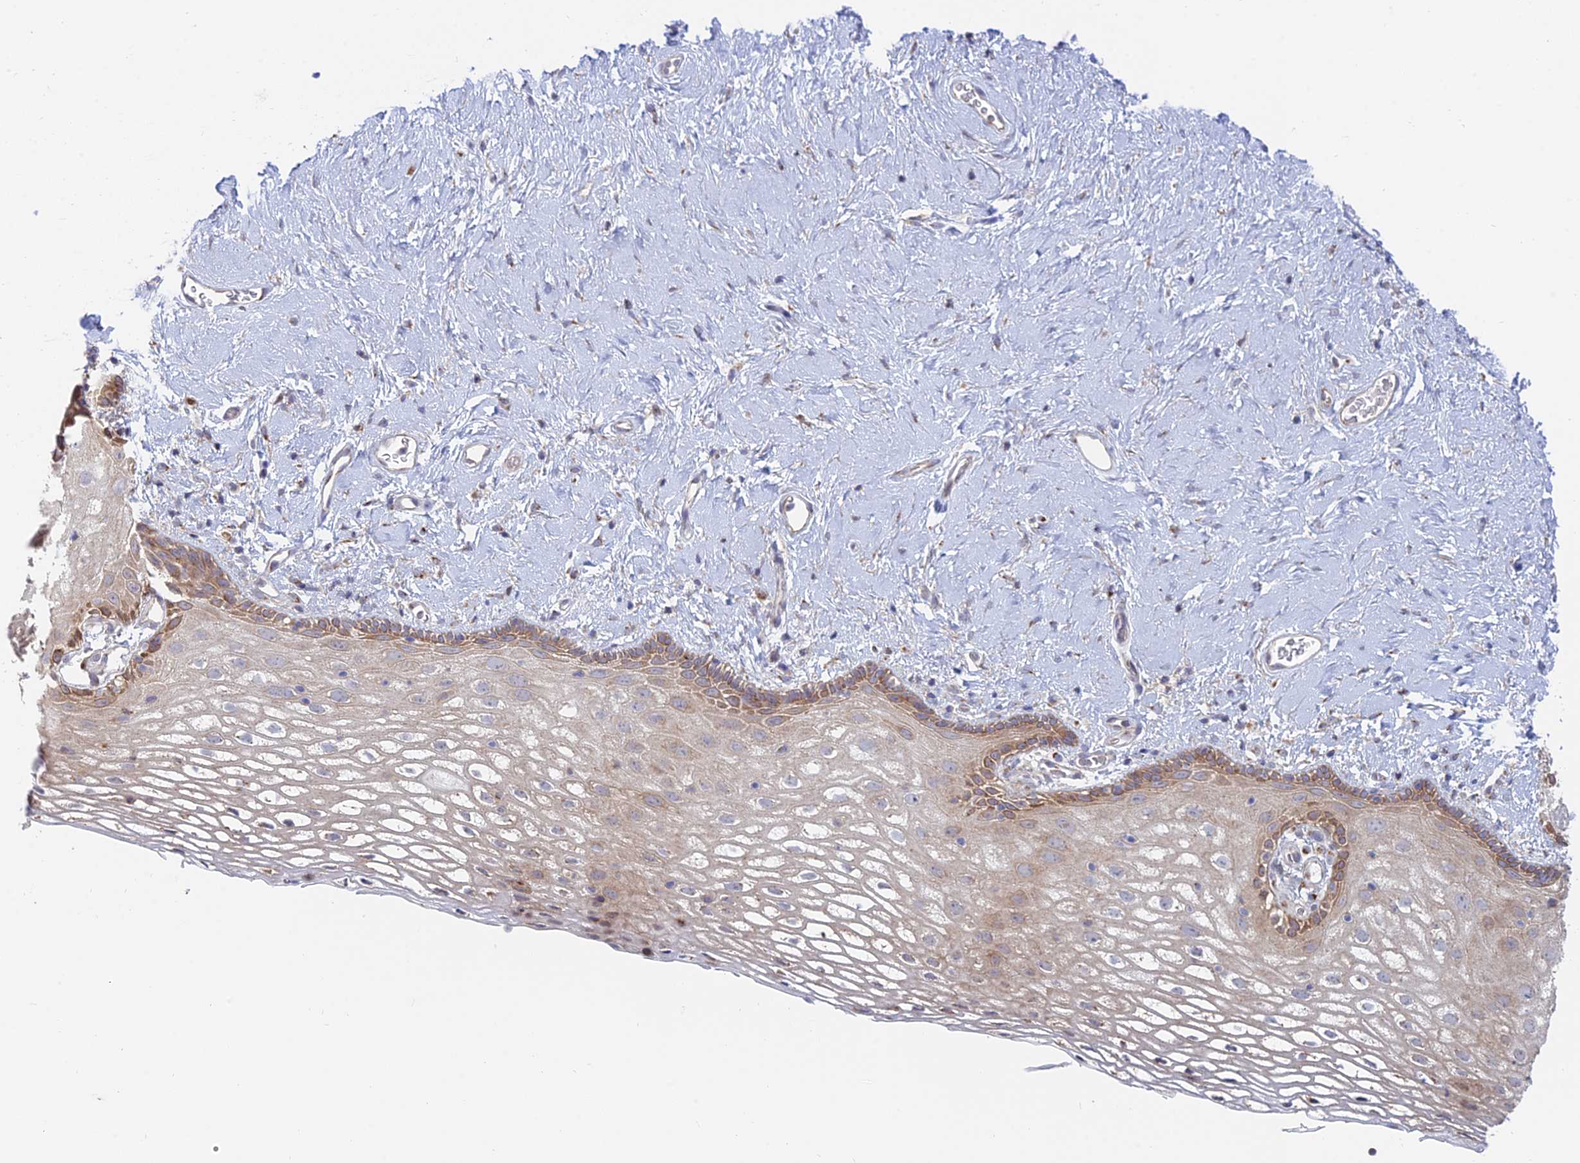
{"staining": {"intensity": "weak", "quantity": "25%-75%", "location": "cytoplasmic/membranous"}, "tissue": "vagina", "cell_type": "Squamous epithelial cells", "image_type": "normal", "snomed": [{"axis": "morphology", "description": "Normal tissue, NOS"}, {"axis": "morphology", "description": "Adenocarcinoma, NOS"}, {"axis": "topography", "description": "Rectum"}, {"axis": "topography", "description": "Vagina"}], "caption": "Protein analysis of normal vagina exhibits weak cytoplasmic/membranous positivity in about 25%-75% of squamous epithelial cells. (DAB (3,3'-diaminobenzidine) IHC, brown staining for protein, blue staining for nuclei).", "gene": "ENSG00000267561", "patient": {"sex": "female", "age": 71}}